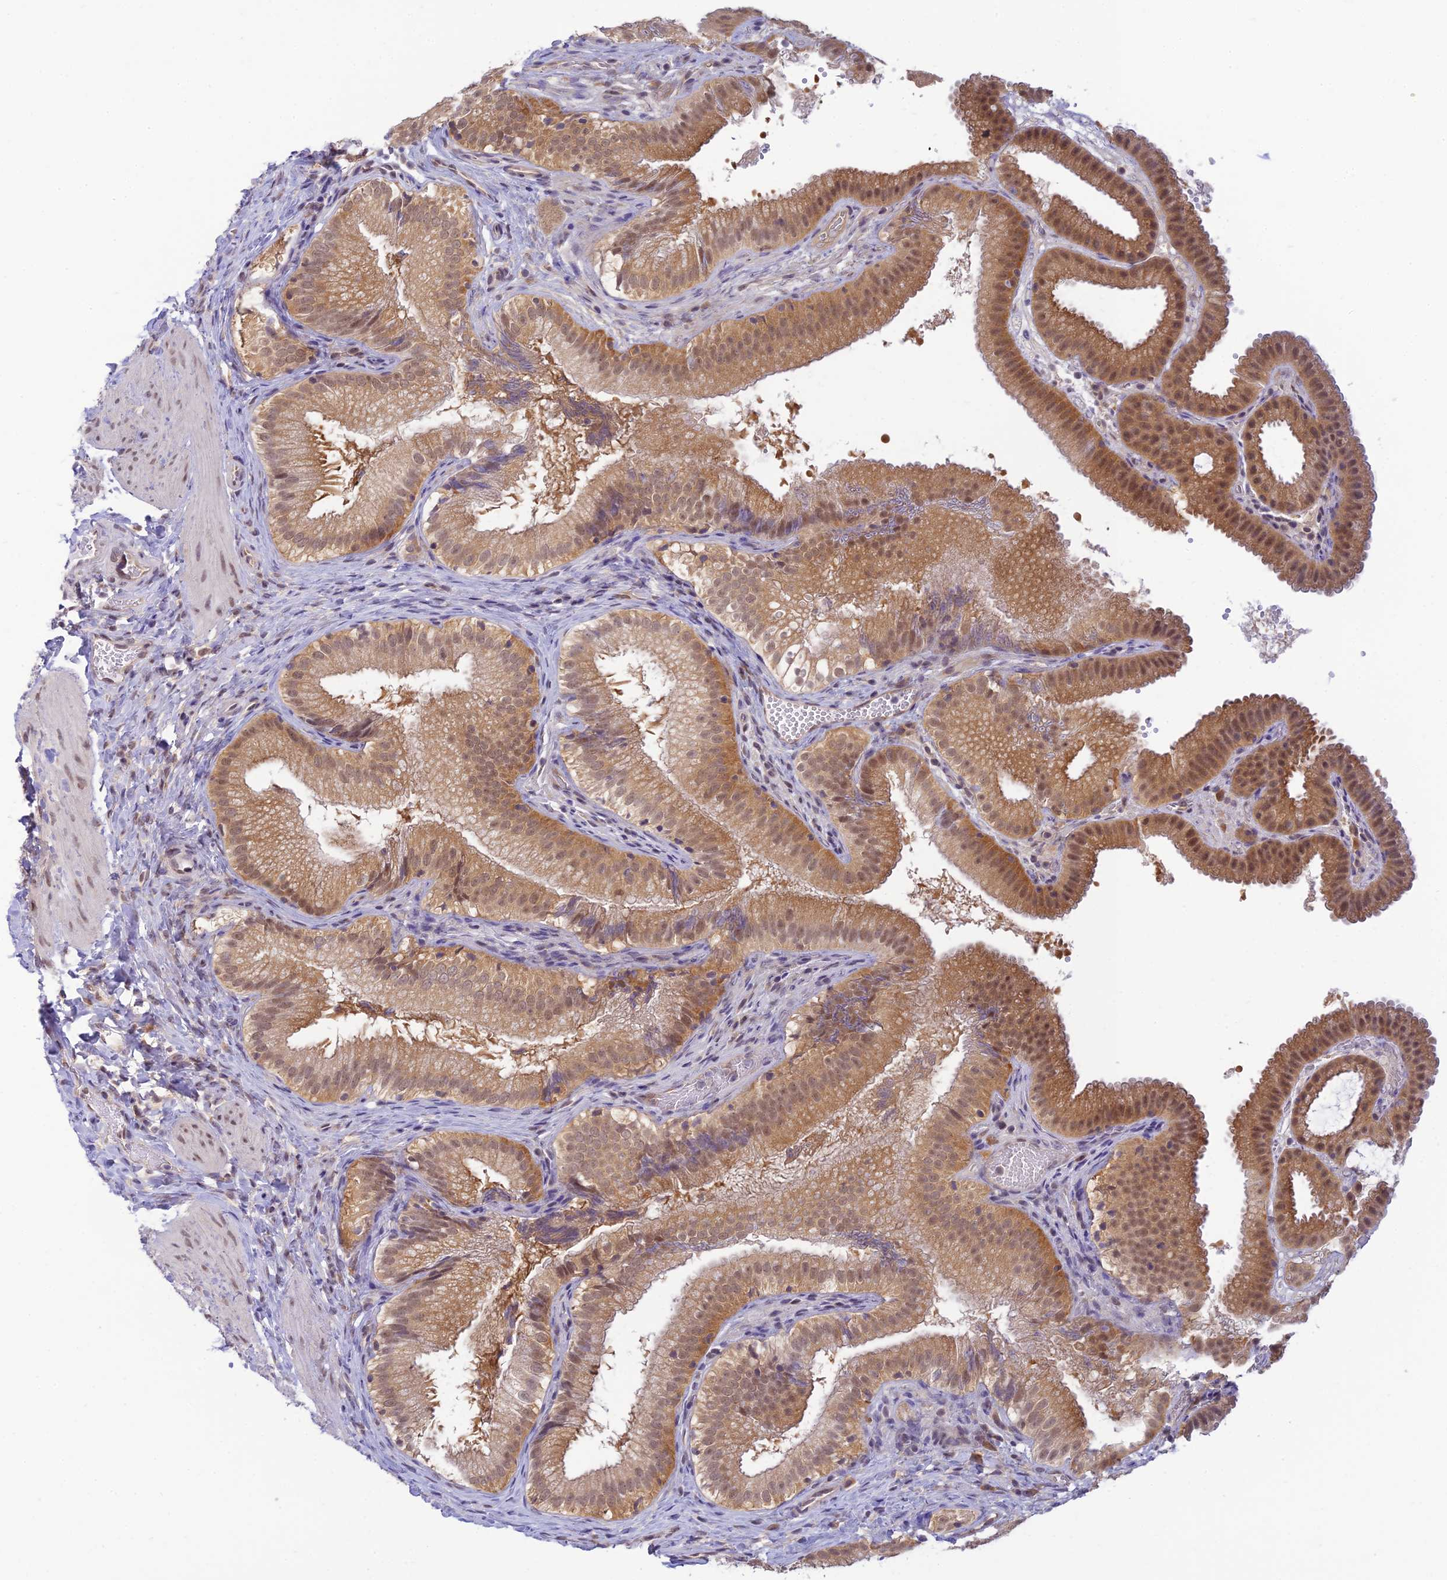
{"staining": {"intensity": "moderate", "quantity": ">75%", "location": "cytoplasmic/membranous,nuclear"}, "tissue": "gallbladder", "cell_type": "Glandular cells", "image_type": "normal", "snomed": [{"axis": "morphology", "description": "Normal tissue, NOS"}, {"axis": "topography", "description": "Gallbladder"}], "caption": "Moderate cytoplasmic/membranous,nuclear protein expression is seen in approximately >75% of glandular cells in gallbladder.", "gene": "SKIC8", "patient": {"sex": "female", "age": 30}}